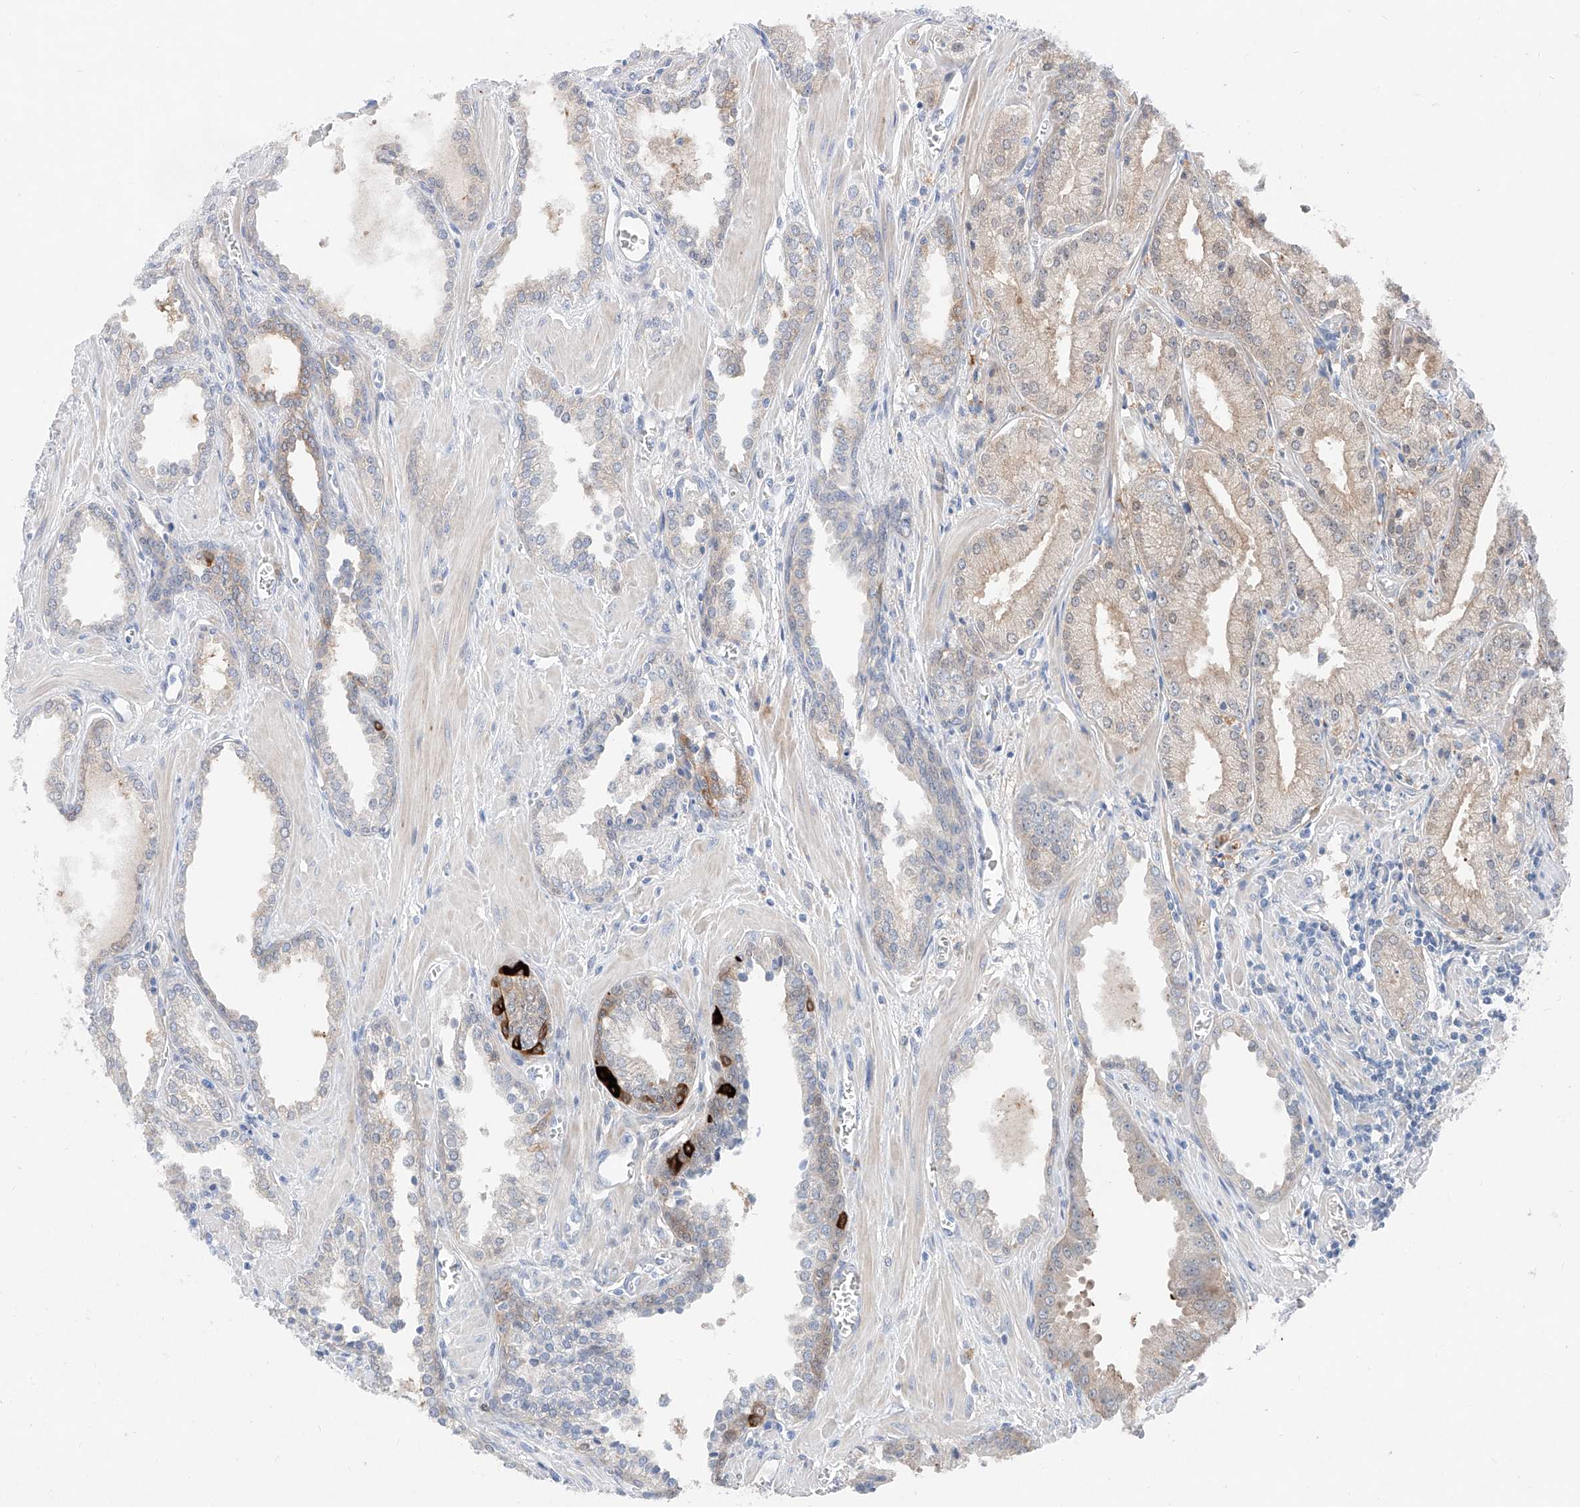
{"staining": {"intensity": "weak", "quantity": "<25%", "location": "cytoplasmic/membranous"}, "tissue": "prostate cancer", "cell_type": "Tumor cells", "image_type": "cancer", "snomed": [{"axis": "morphology", "description": "Adenocarcinoma, Low grade"}, {"axis": "topography", "description": "Prostate"}], "caption": "An image of prostate cancer stained for a protein reveals no brown staining in tumor cells. (Brightfield microscopy of DAB (3,3'-diaminobenzidine) IHC at high magnification).", "gene": "FUCA2", "patient": {"sex": "male", "age": 67}}